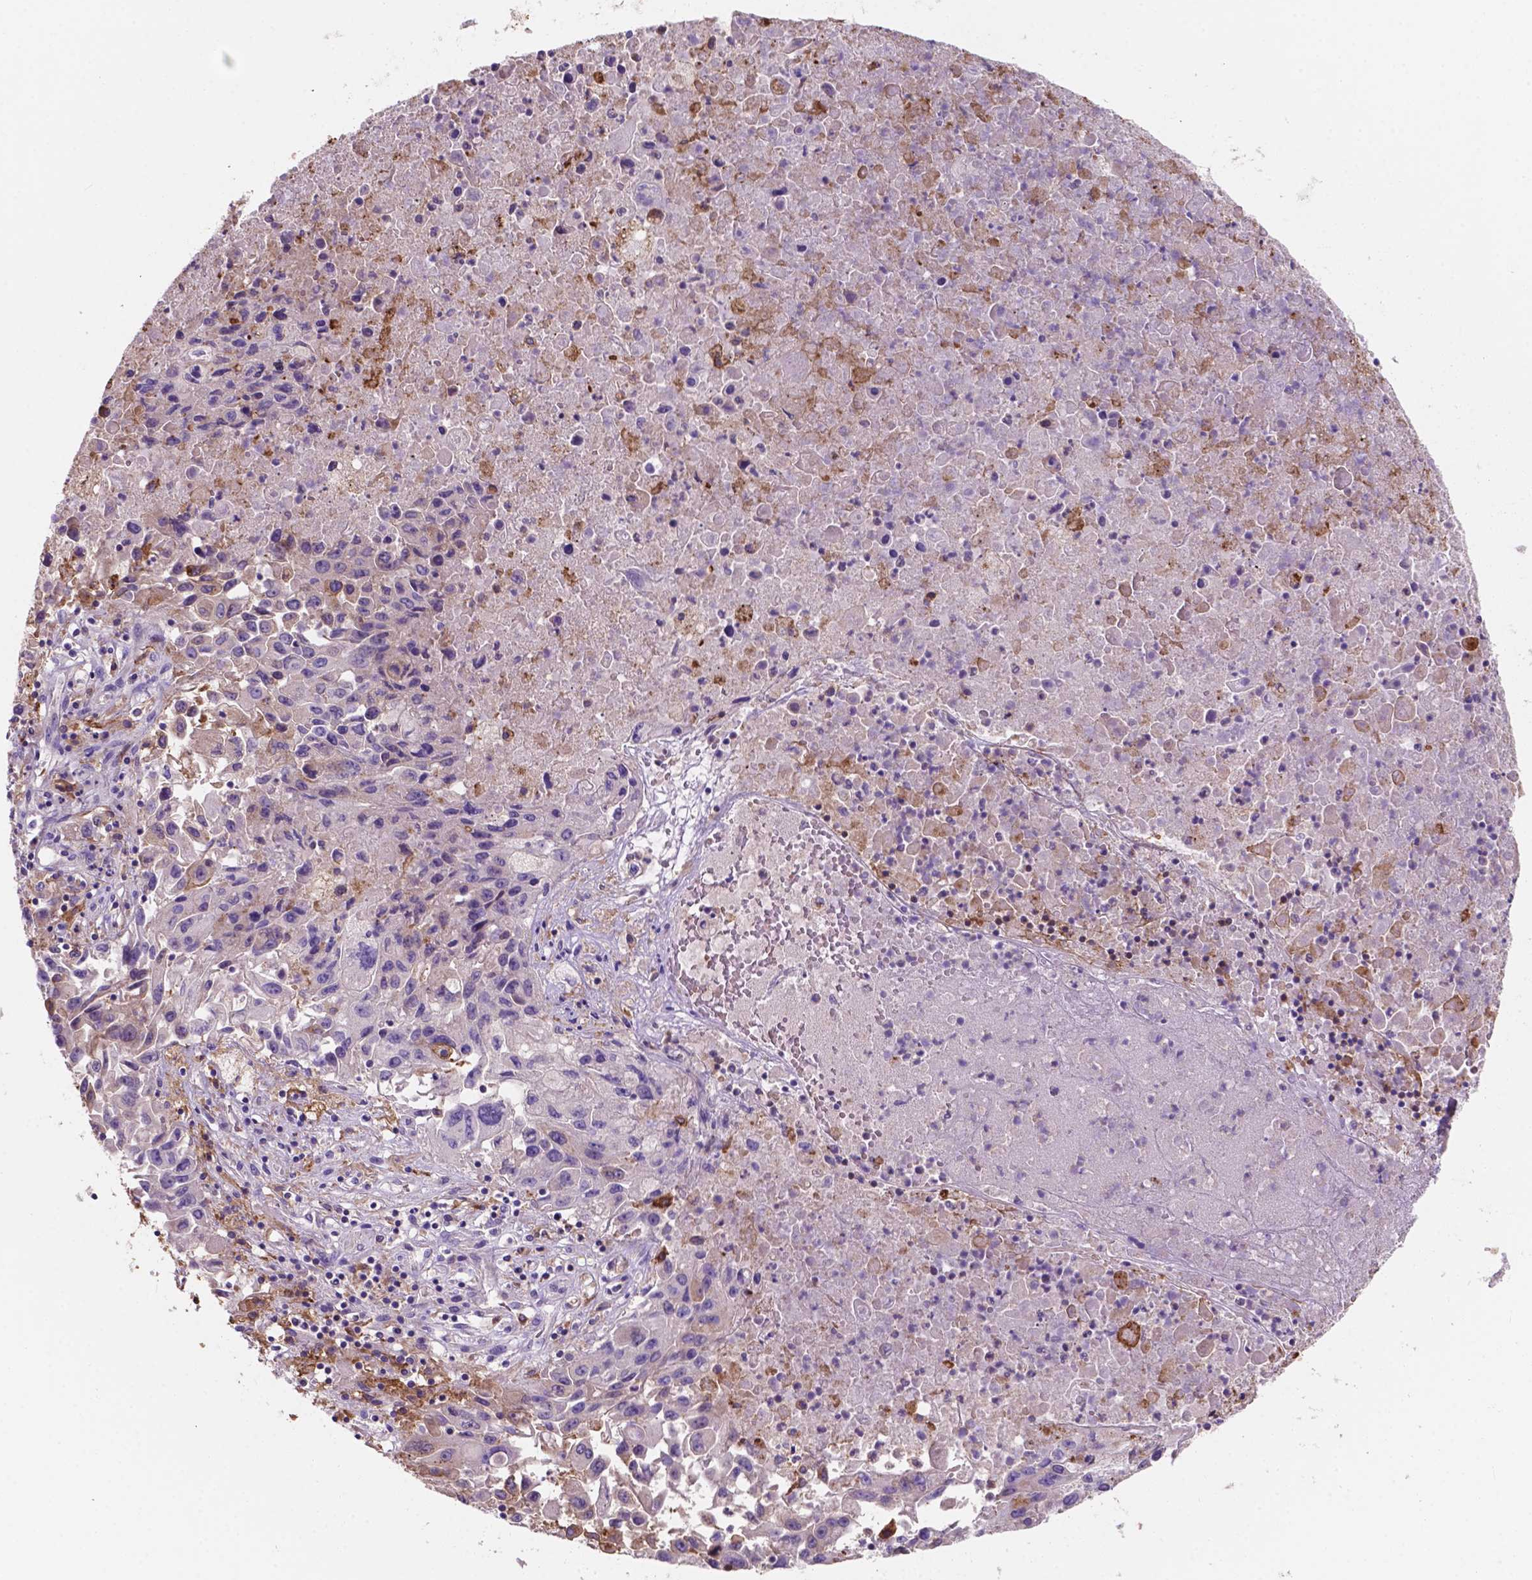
{"staining": {"intensity": "negative", "quantity": "none", "location": "none"}, "tissue": "lung cancer", "cell_type": "Tumor cells", "image_type": "cancer", "snomed": [{"axis": "morphology", "description": "Squamous cell carcinoma, NOS"}, {"axis": "topography", "description": "Lung"}], "caption": "Immunohistochemical staining of human lung cancer (squamous cell carcinoma) shows no significant positivity in tumor cells.", "gene": "MKRN2OS", "patient": {"sex": "male", "age": 63}}